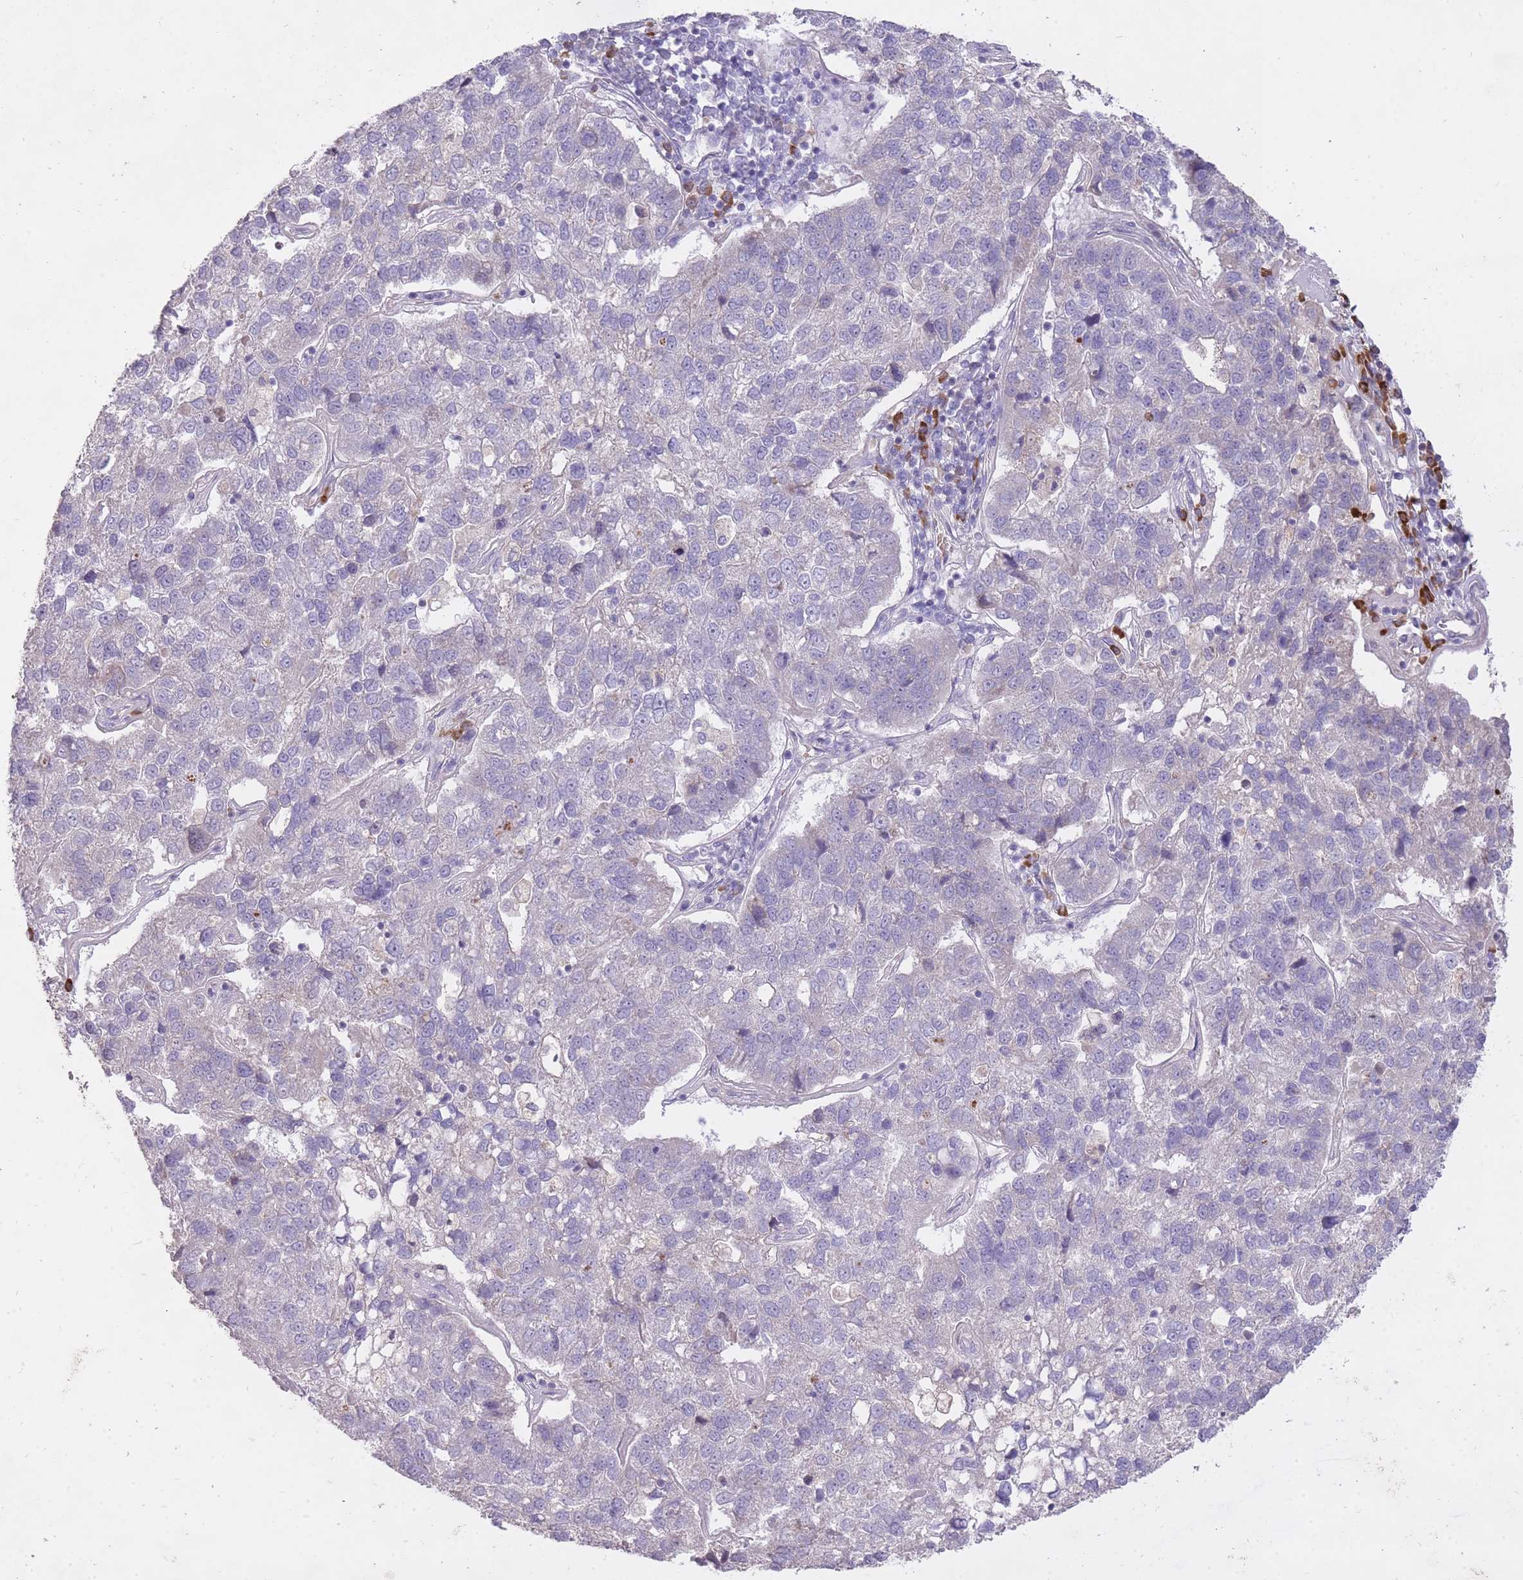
{"staining": {"intensity": "negative", "quantity": "none", "location": "none"}, "tissue": "pancreatic cancer", "cell_type": "Tumor cells", "image_type": "cancer", "snomed": [{"axis": "morphology", "description": "Adenocarcinoma, NOS"}, {"axis": "topography", "description": "Pancreas"}], "caption": "Protein analysis of adenocarcinoma (pancreatic) displays no significant positivity in tumor cells.", "gene": "FRG2C", "patient": {"sex": "female", "age": 61}}